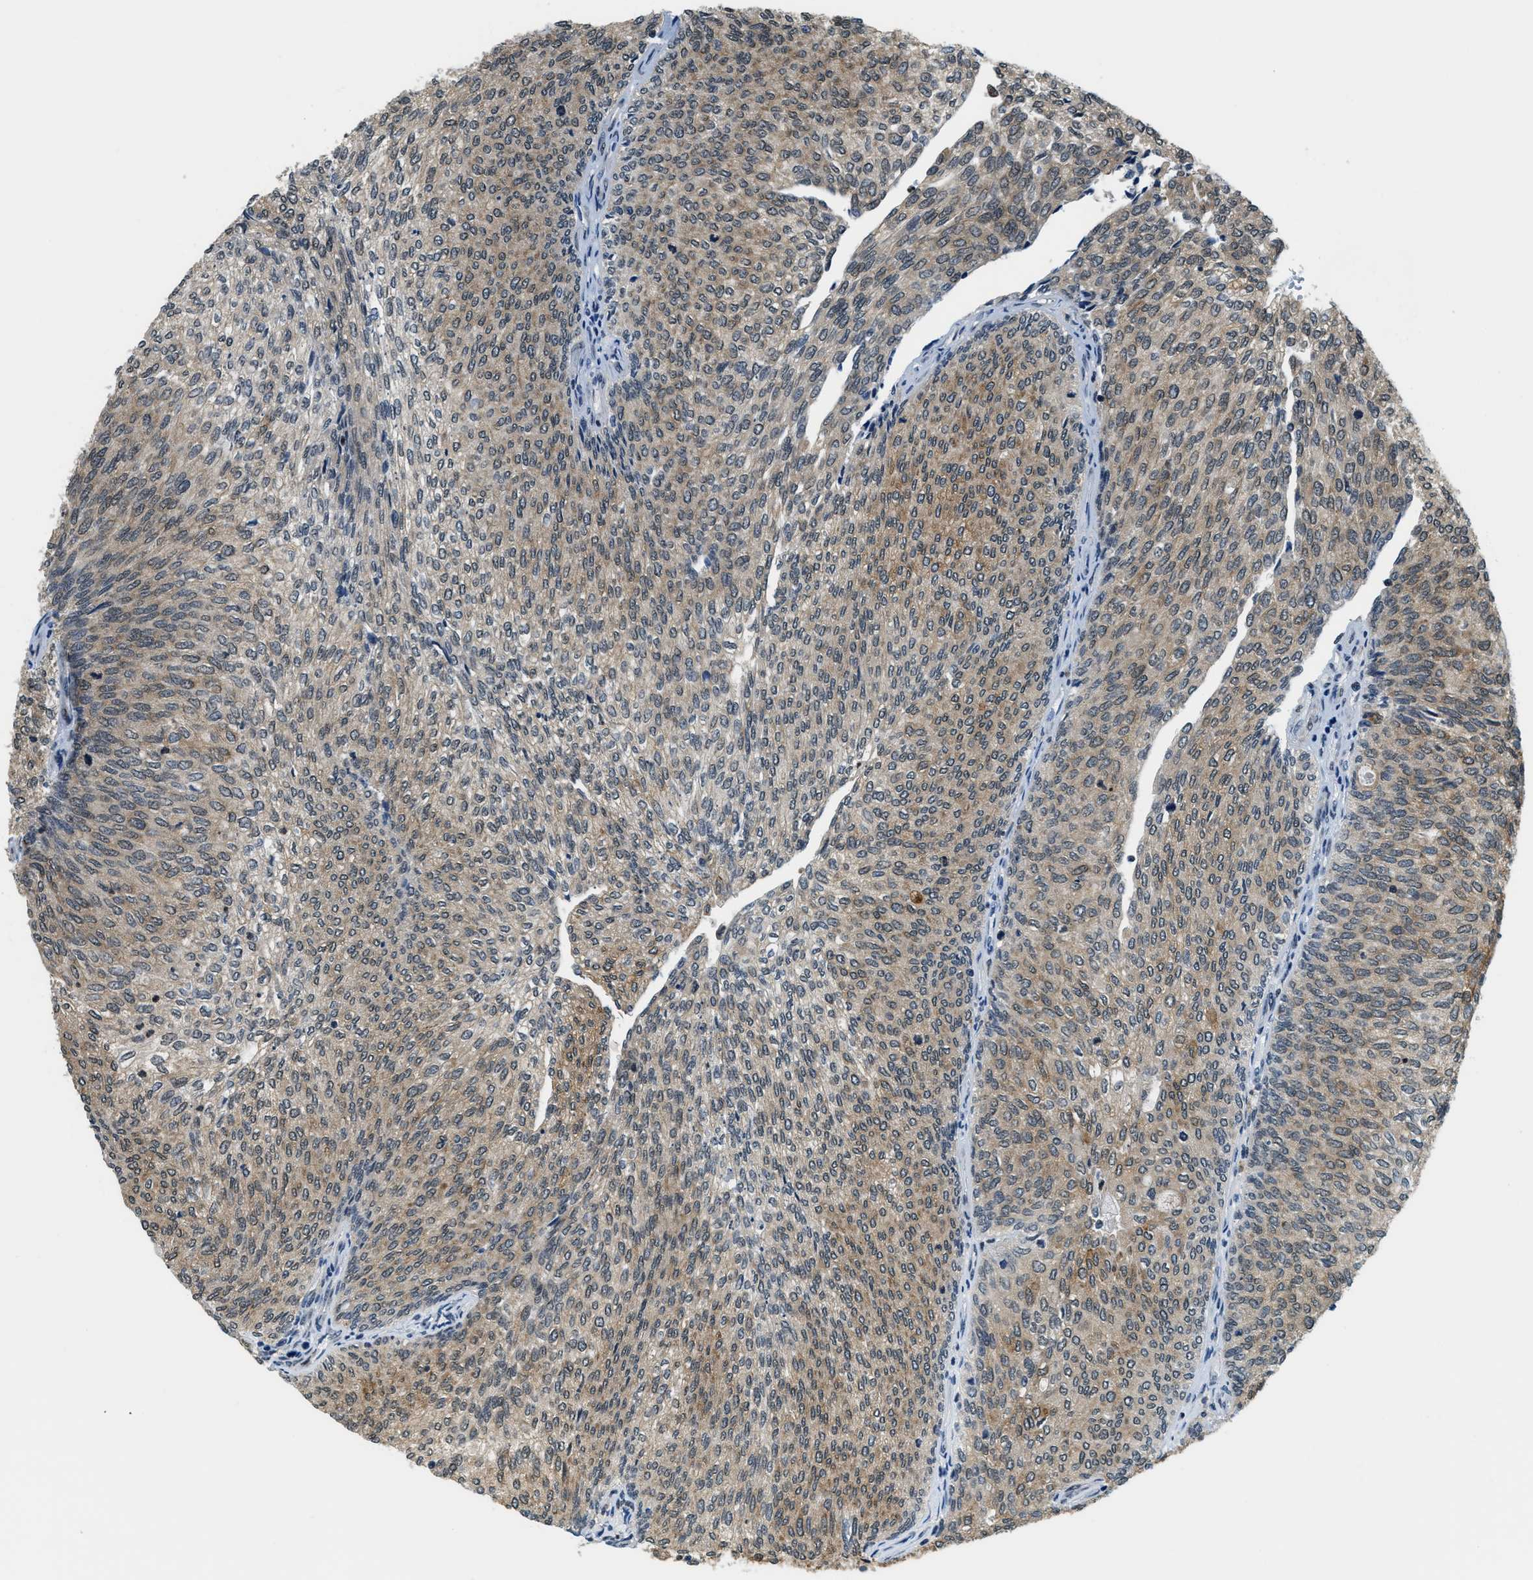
{"staining": {"intensity": "moderate", "quantity": "25%-75%", "location": "cytoplasmic/membranous"}, "tissue": "urothelial cancer", "cell_type": "Tumor cells", "image_type": "cancer", "snomed": [{"axis": "morphology", "description": "Urothelial carcinoma, Low grade"}, {"axis": "topography", "description": "Urinary bladder"}], "caption": "Brown immunohistochemical staining in human low-grade urothelial carcinoma demonstrates moderate cytoplasmic/membranous staining in approximately 25%-75% of tumor cells.", "gene": "RAB11FIP1", "patient": {"sex": "female", "age": 79}}